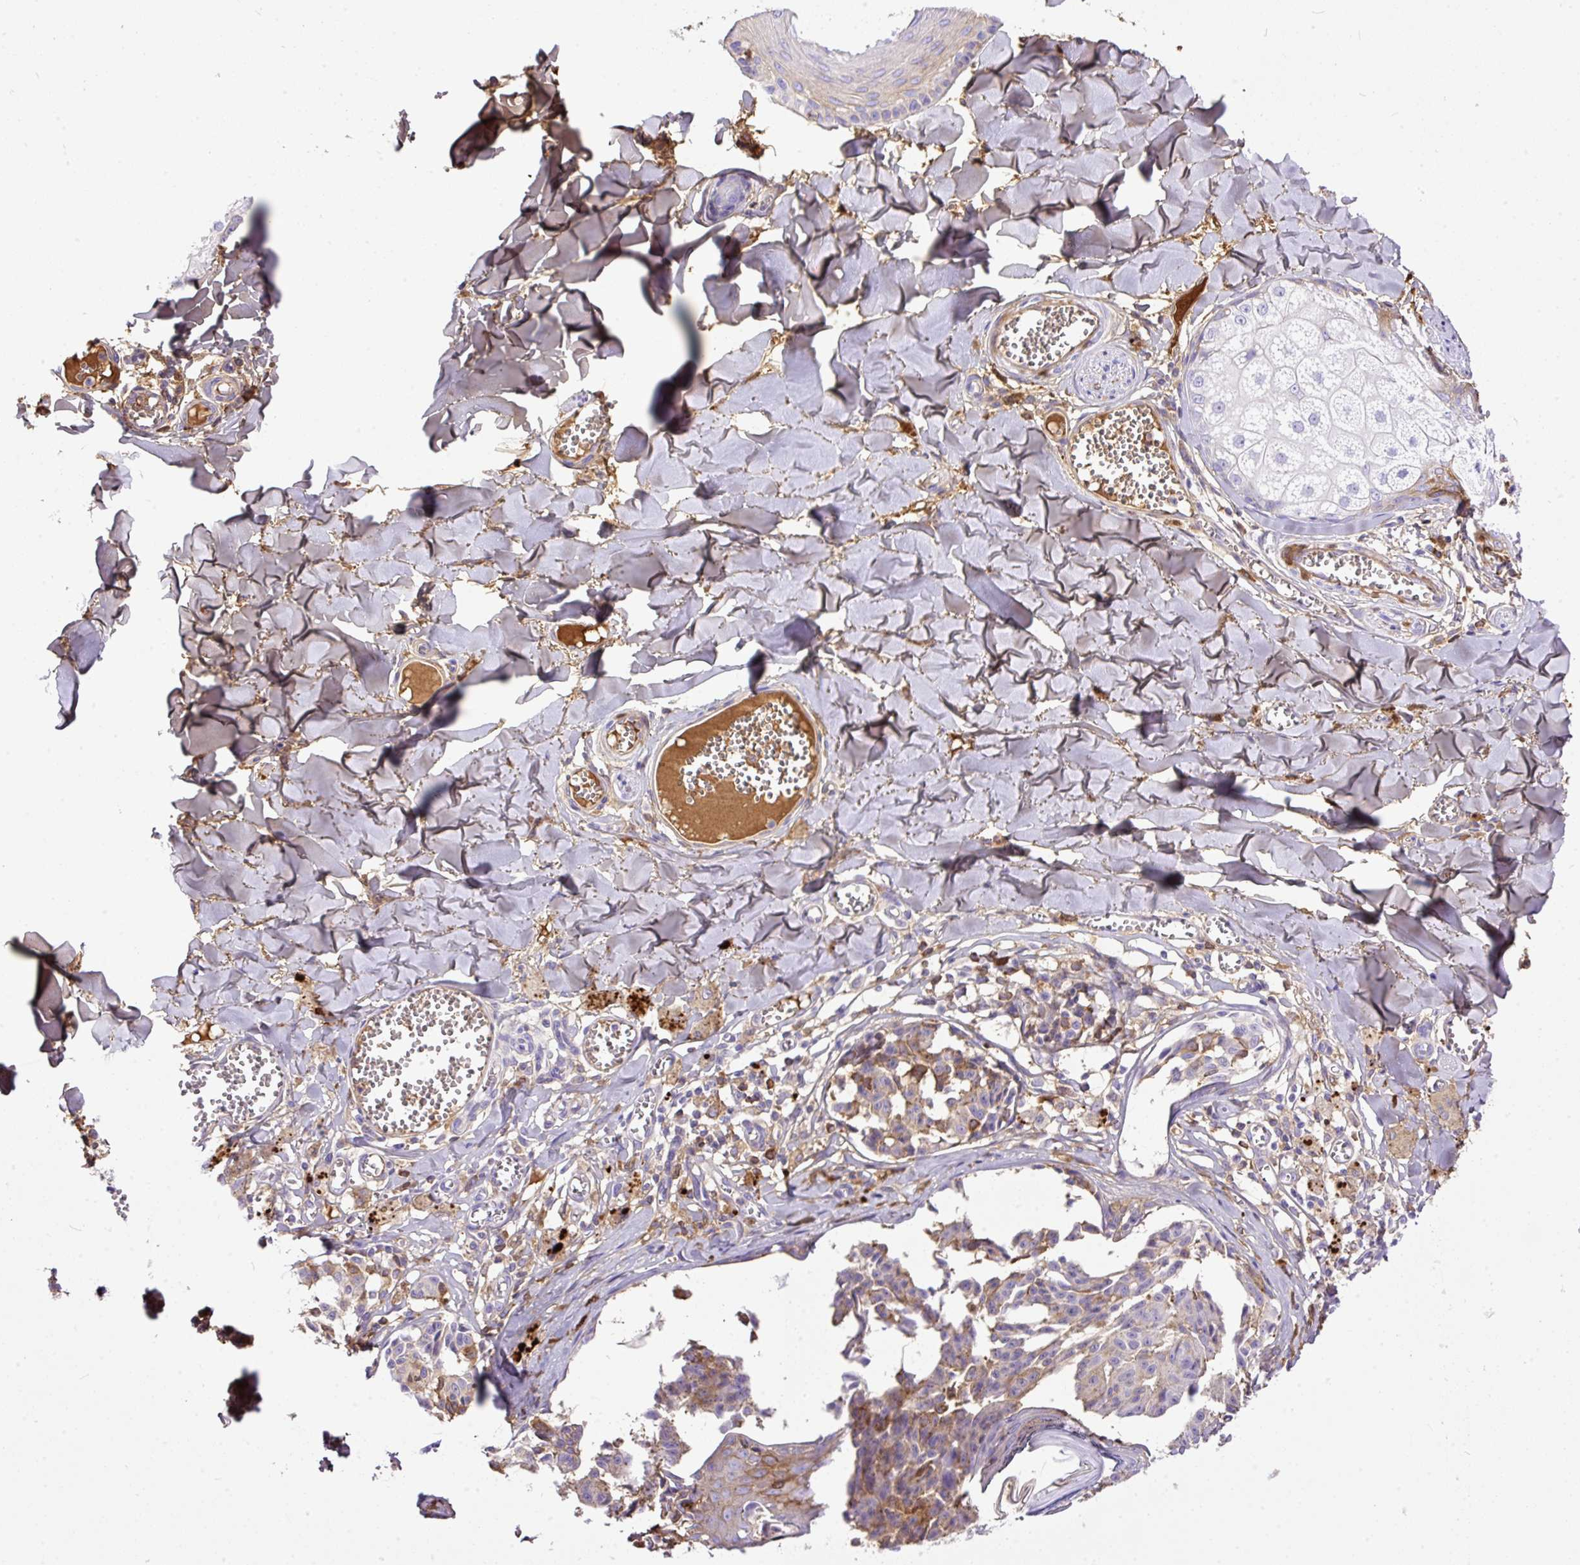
{"staining": {"intensity": "moderate", "quantity": "<25%", "location": "cytoplasmic/membranous"}, "tissue": "melanoma", "cell_type": "Tumor cells", "image_type": "cancer", "snomed": [{"axis": "morphology", "description": "Malignant melanoma, NOS"}, {"axis": "topography", "description": "Skin"}], "caption": "A micrograph of human melanoma stained for a protein exhibits moderate cytoplasmic/membranous brown staining in tumor cells. (DAB = brown stain, brightfield microscopy at high magnification).", "gene": "CLEC3B", "patient": {"sex": "female", "age": 43}}